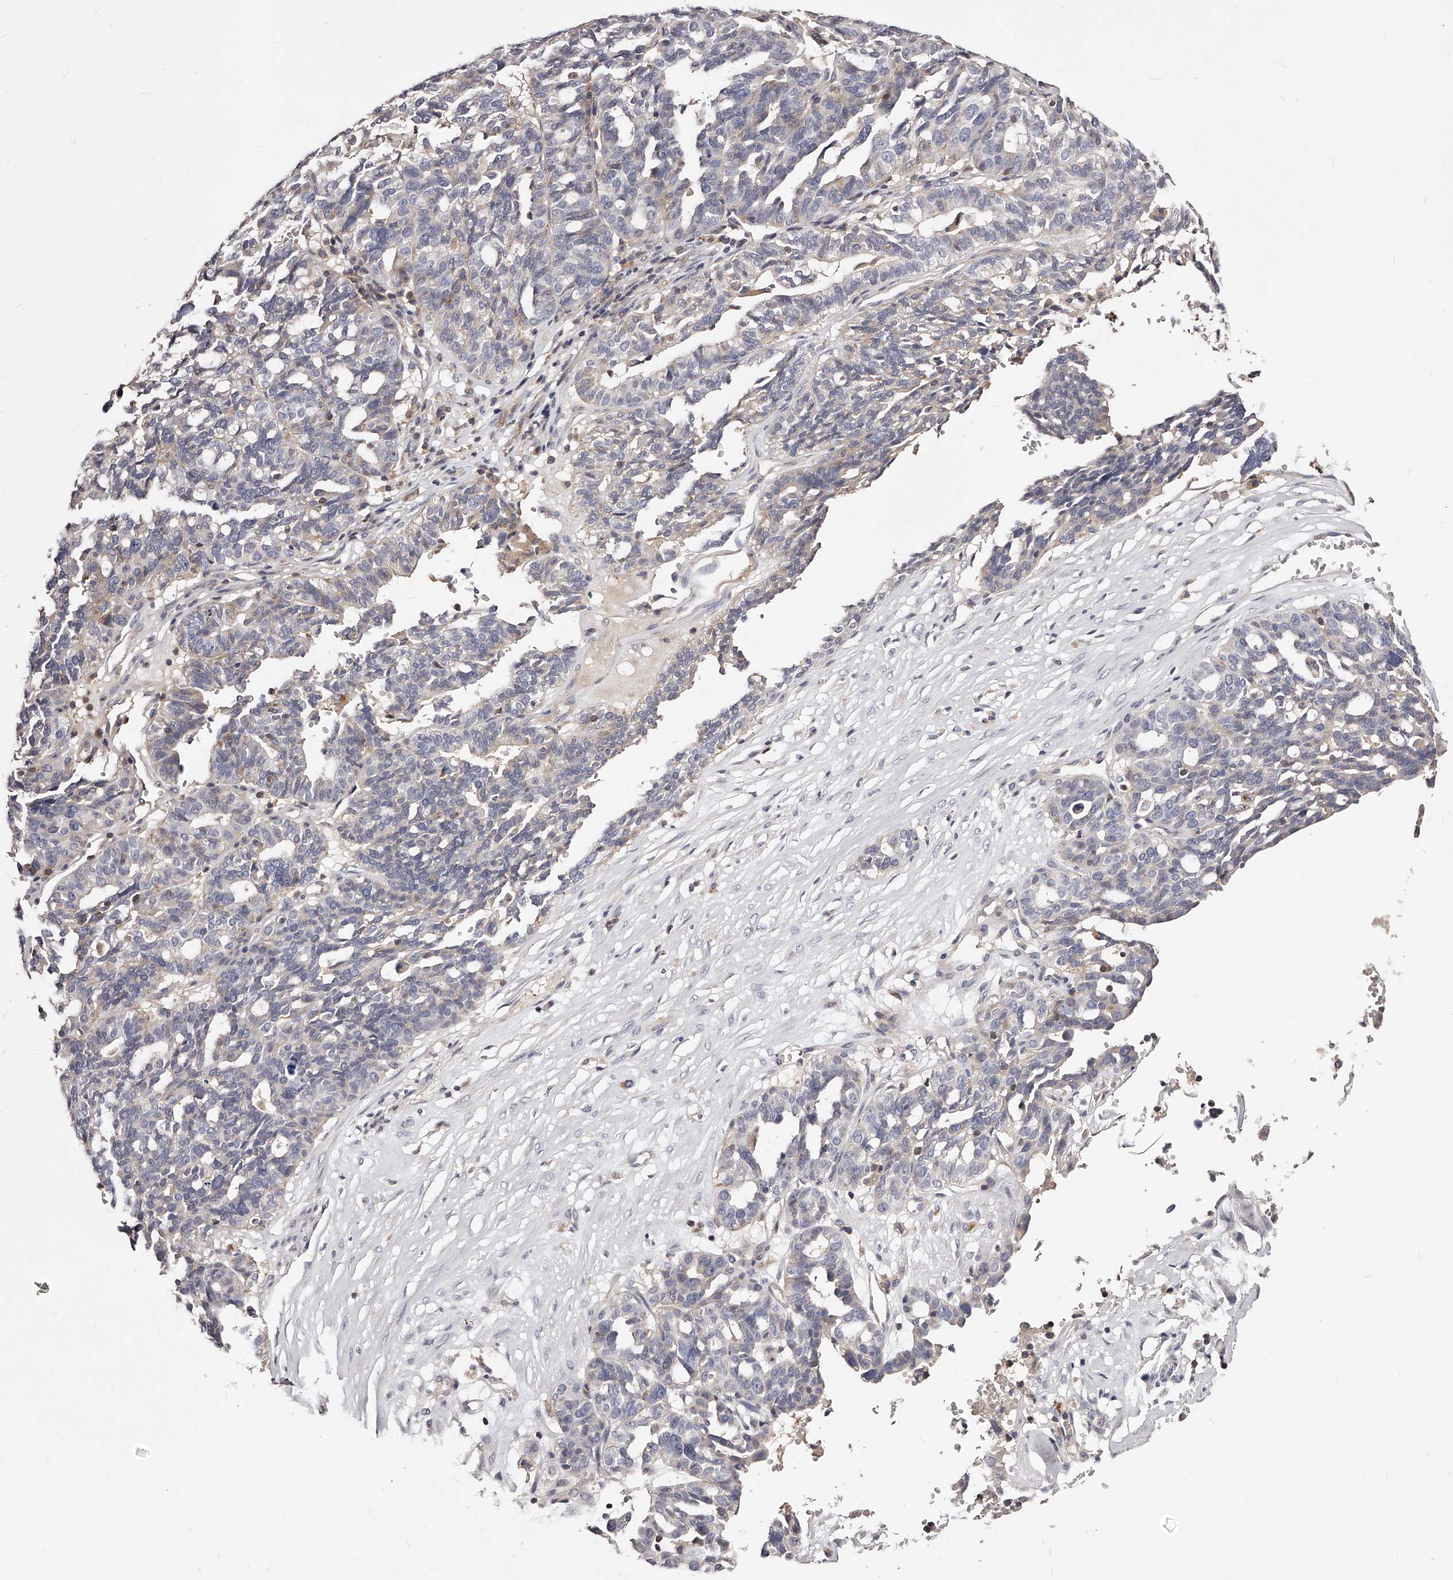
{"staining": {"intensity": "negative", "quantity": "none", "location": "none"}, "tissue": "ovarian cancer", "cell_type": "Tumor cells", "image_type": "cancer", "snomed": [{"axis": "morphology", "description": "Cystadenocarcinoma, serous, NOS"}, {"axis": "topography", "description": "Ovary"}], "caption": "An image of human ovarian cancer (serous cystadenocarcinoma) is negative for staining in tumor cells.", "gene": "PHACTR1", "patient": {"sex": "female", "age": 59}}